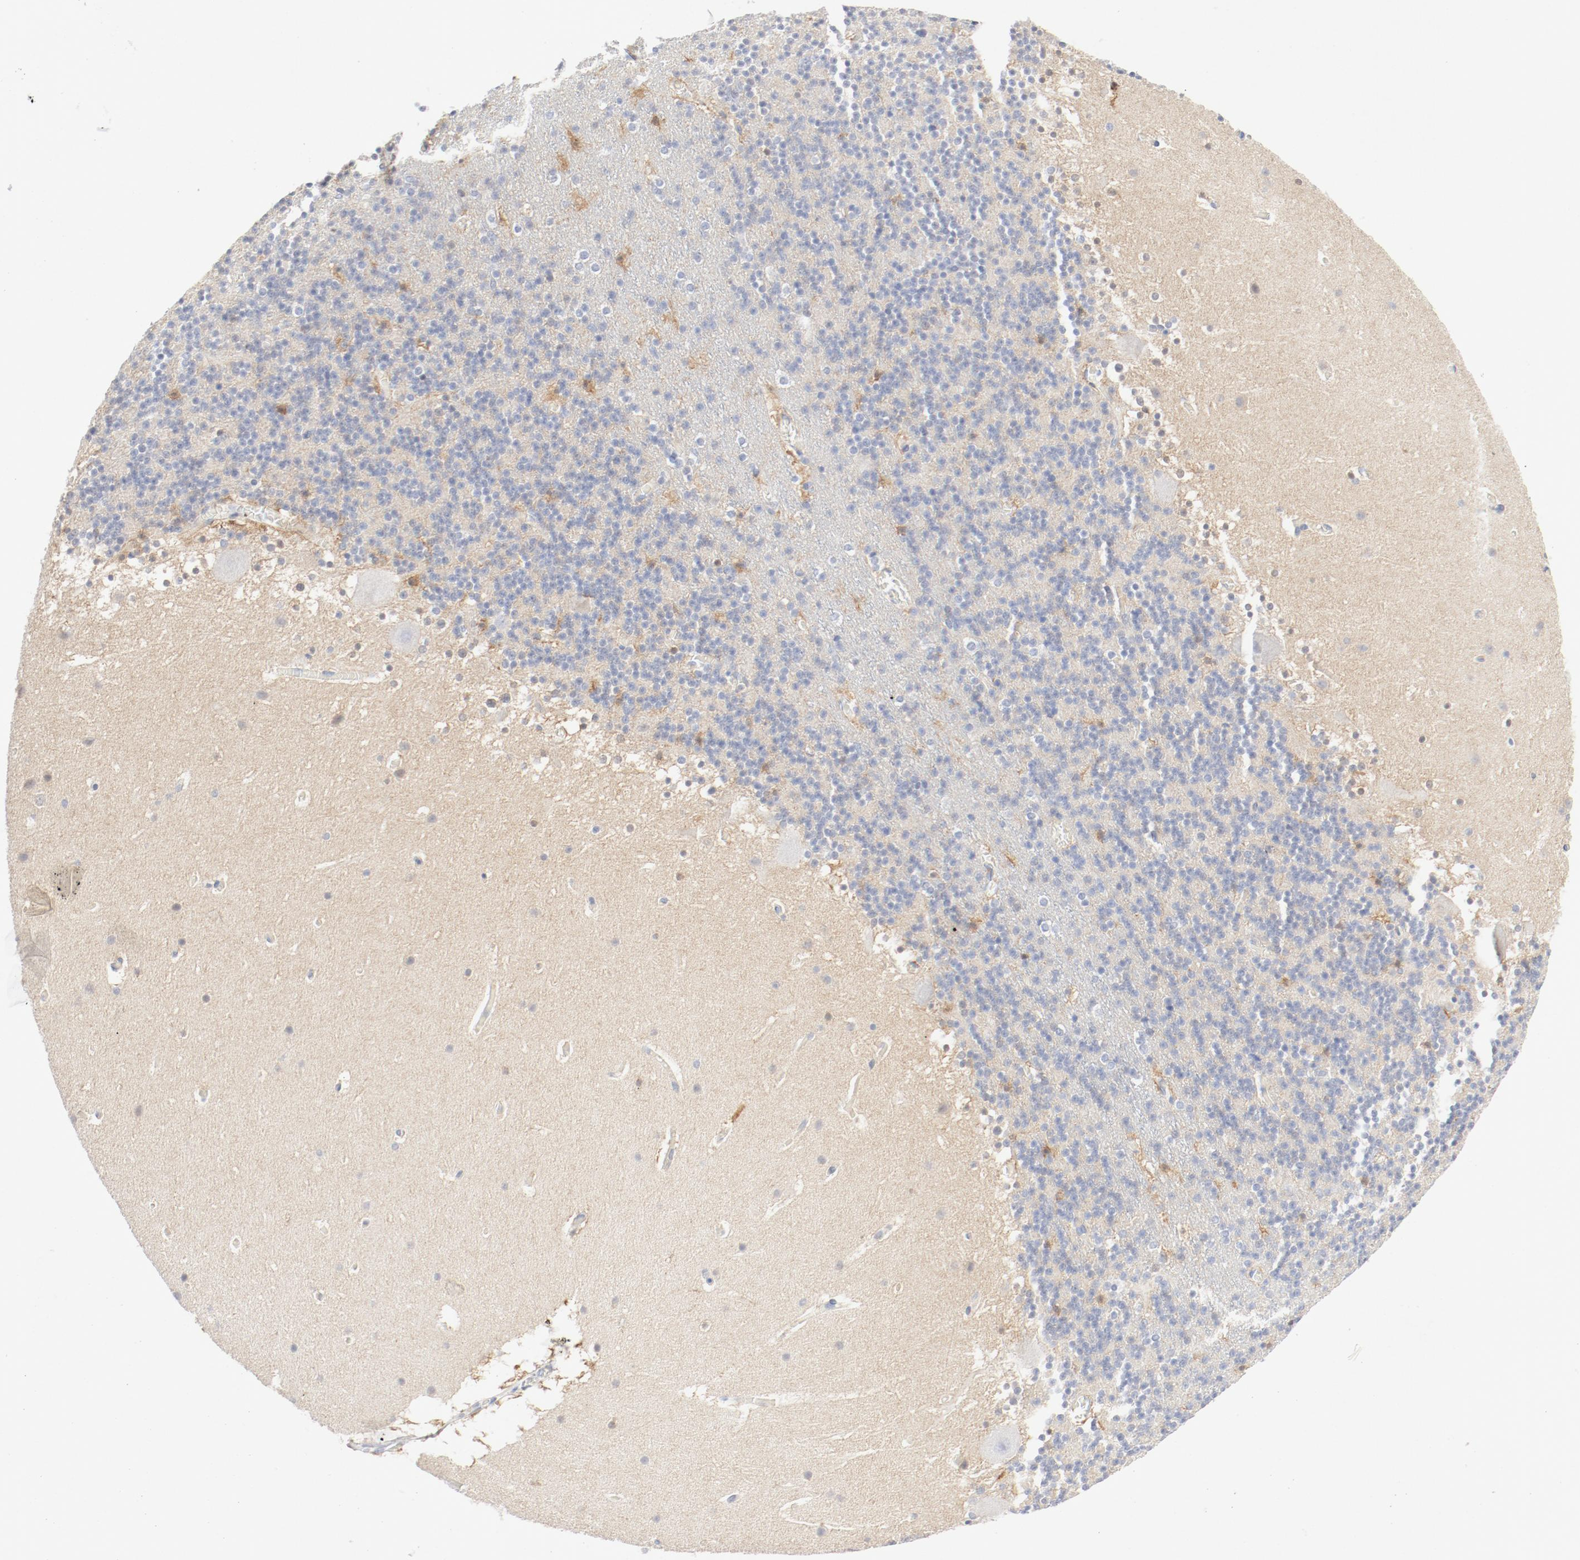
{"staining": {"intensity": "weak", "quantity": "<25%", "location": "cytoplasmic/membranous"}, "tissue": "cerebellum", "cell_type": "Cells in granular layer", "image_type": "normal", "snomed": [{"axis": "morphology", "description": "Normal tissue, NOS"}, {"axis": "topography", "description": "Cerebellum"}], "caption": "An immunohistochemistry photomicrograph of unremarkable cerebellum is shown. There is no staining in cells in granular layer of cerebellum. (DAB (3,3'-diaminobenzidine) IHC visualized using brightfield microscopy, high magnification).", "gene": "PGM1", "patient": {"sex": "male", "age": 45}}